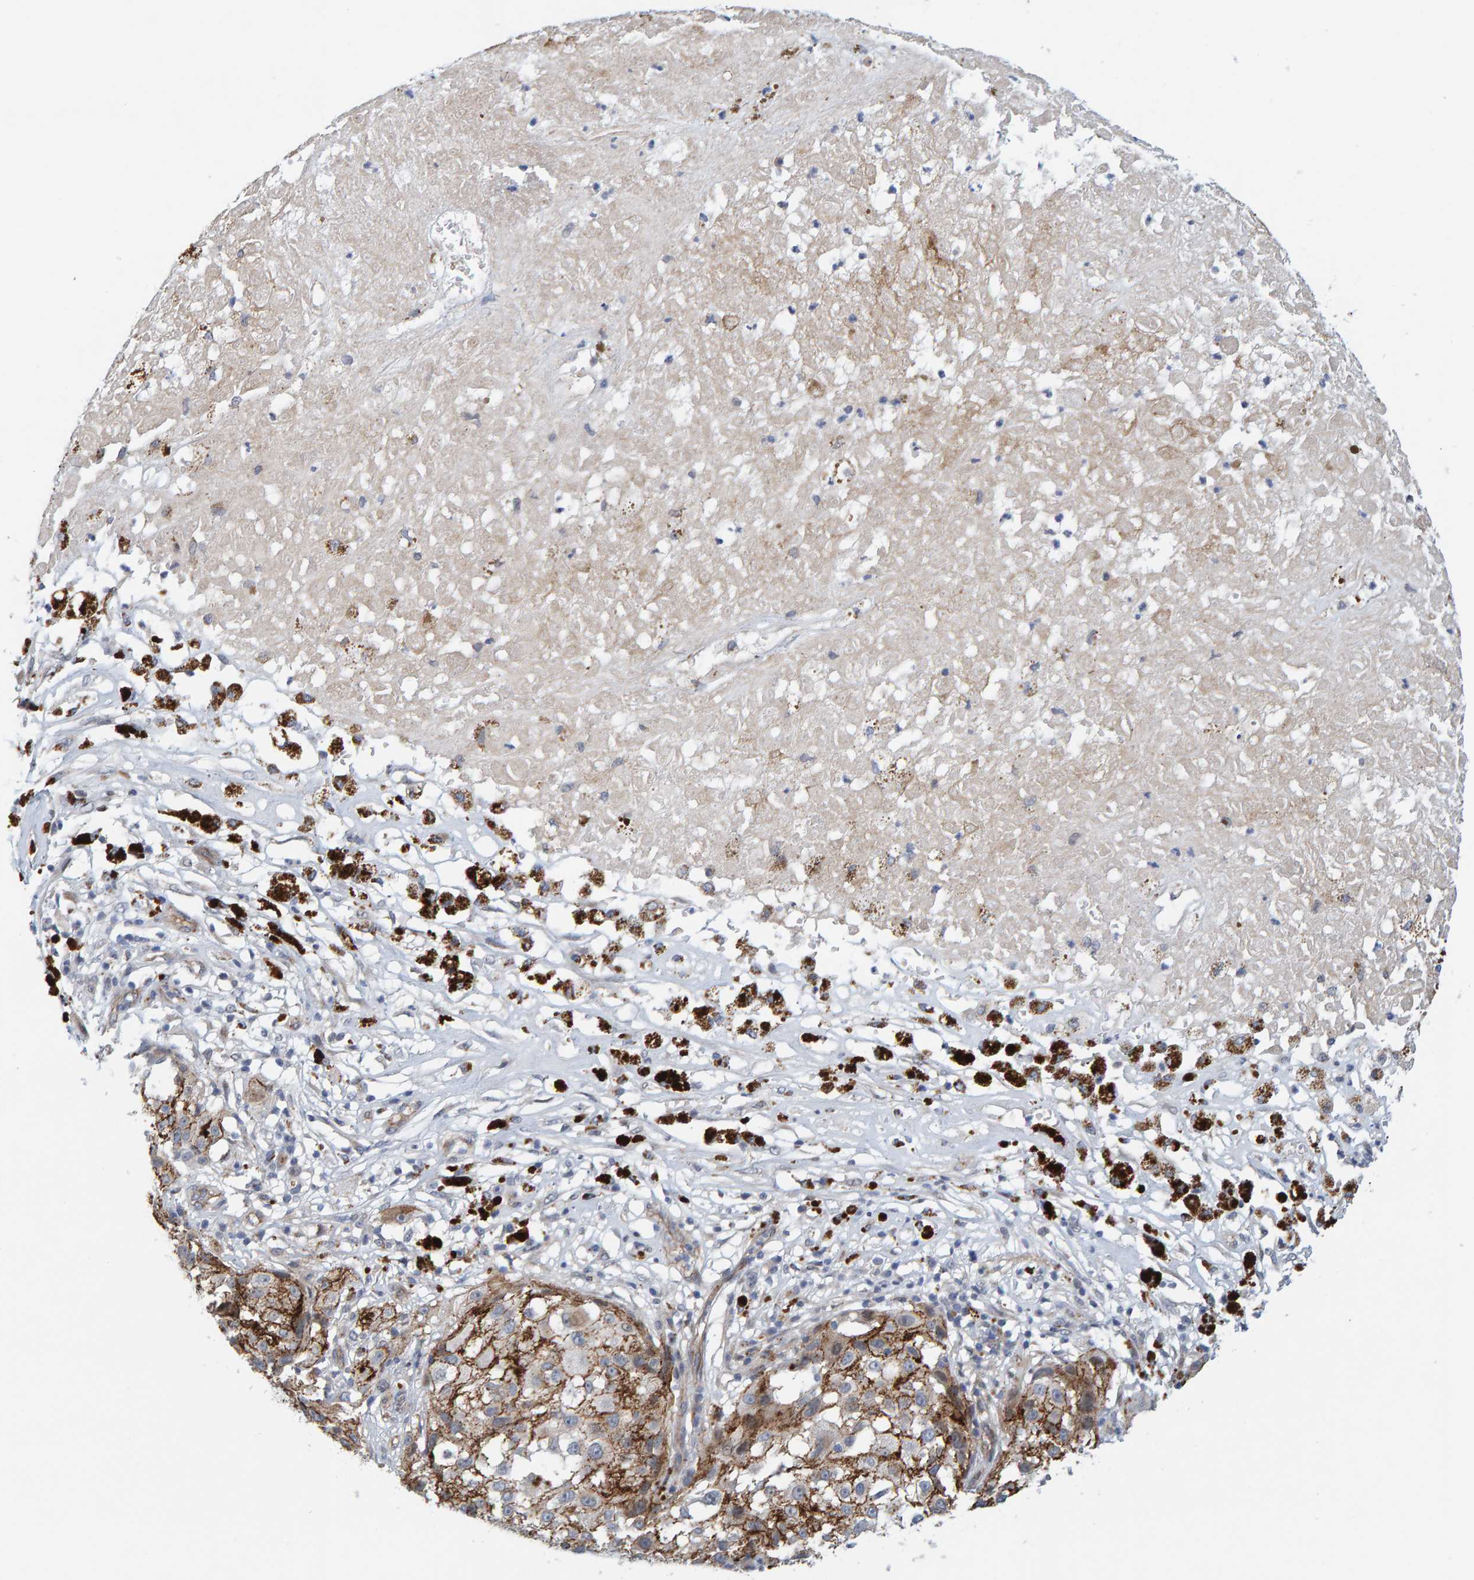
{"staining": {"intensity": "moderate", "quantity": "<25%", "location": "cytoplasmic/membranous"}, "tissue": "melanoma", "cell_type": "Tumor cells", "image_type": "cancer", "snomed": [{"axis": "morphology", "description": "Necrosis, NOS"}, {"axis": "morphology", "description": "Malignant melanoma, NOS"}, {"axis": "topography", "description": "Skin"}], "caption": "High-magnification brightfield microscopy of malignant melanoma stained with DAB (3,3'-diaminobenzidine) (brown) and counterstained with hematoxylin (blue). tumor cells exhibit moderate cytoplasmic/membranous staining is identified in approximately<25% of cells.", "gene": "KRBA2", "patient": {"sex": "female", "age": 87}}